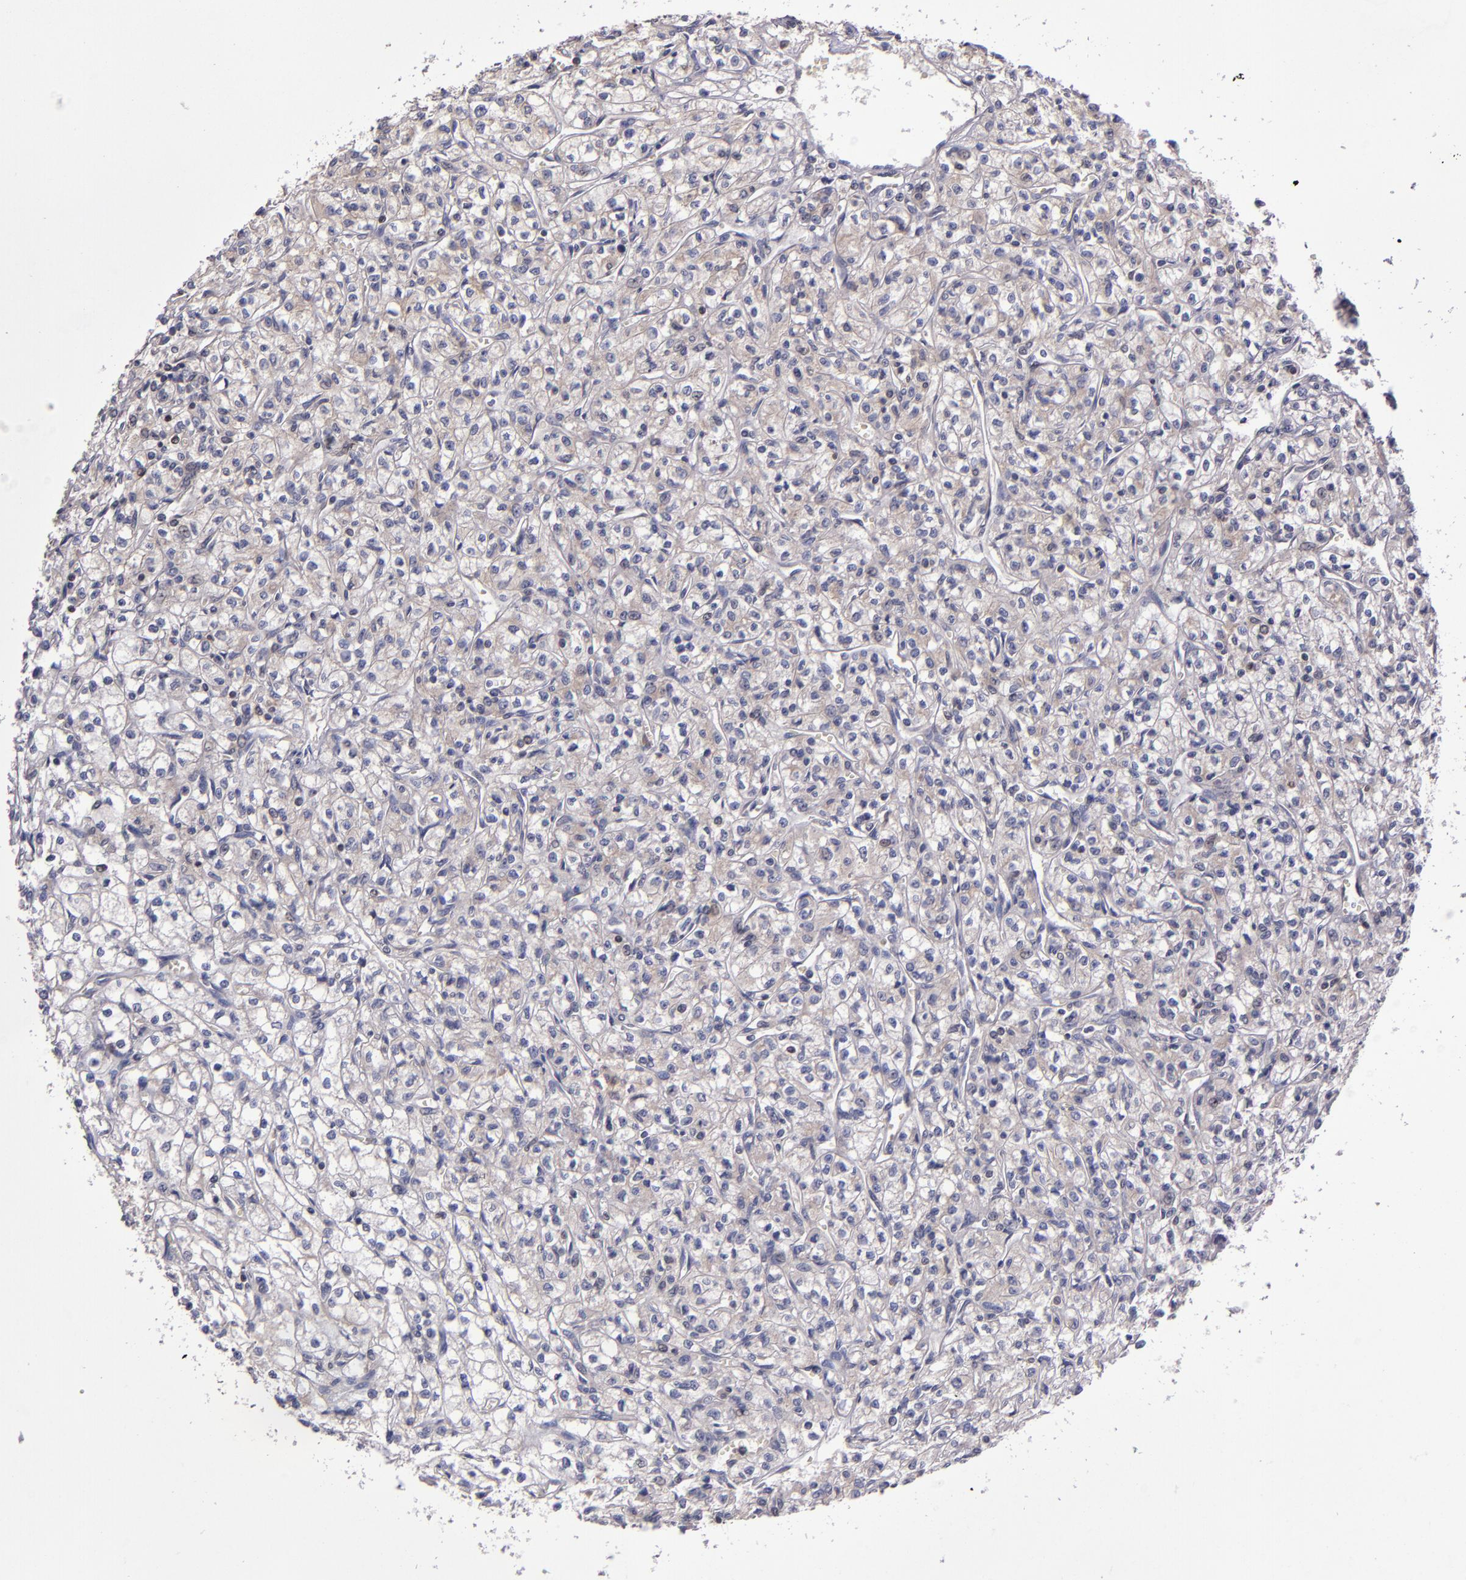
{"staining": {"intensity": "weak", "quantity": "25%-75%", "location": "cytoplasmic/membranous"}, "tissue": "renal cancer", "cell_type": "Tumor cells", "image_type": "cancer", "snomed": [{"axis": "morphology", "description": "Adenocarcinoma, NOS"}, {"axis": "topography", "description": "Kidney"}], "caption": "A brown stain shows weak cytoplasmic/membranous staining of a protein in renal cancer tumor cells.", "gene": "EIF4ENIF1", "patient": {"sex": "male", "age": 61}}